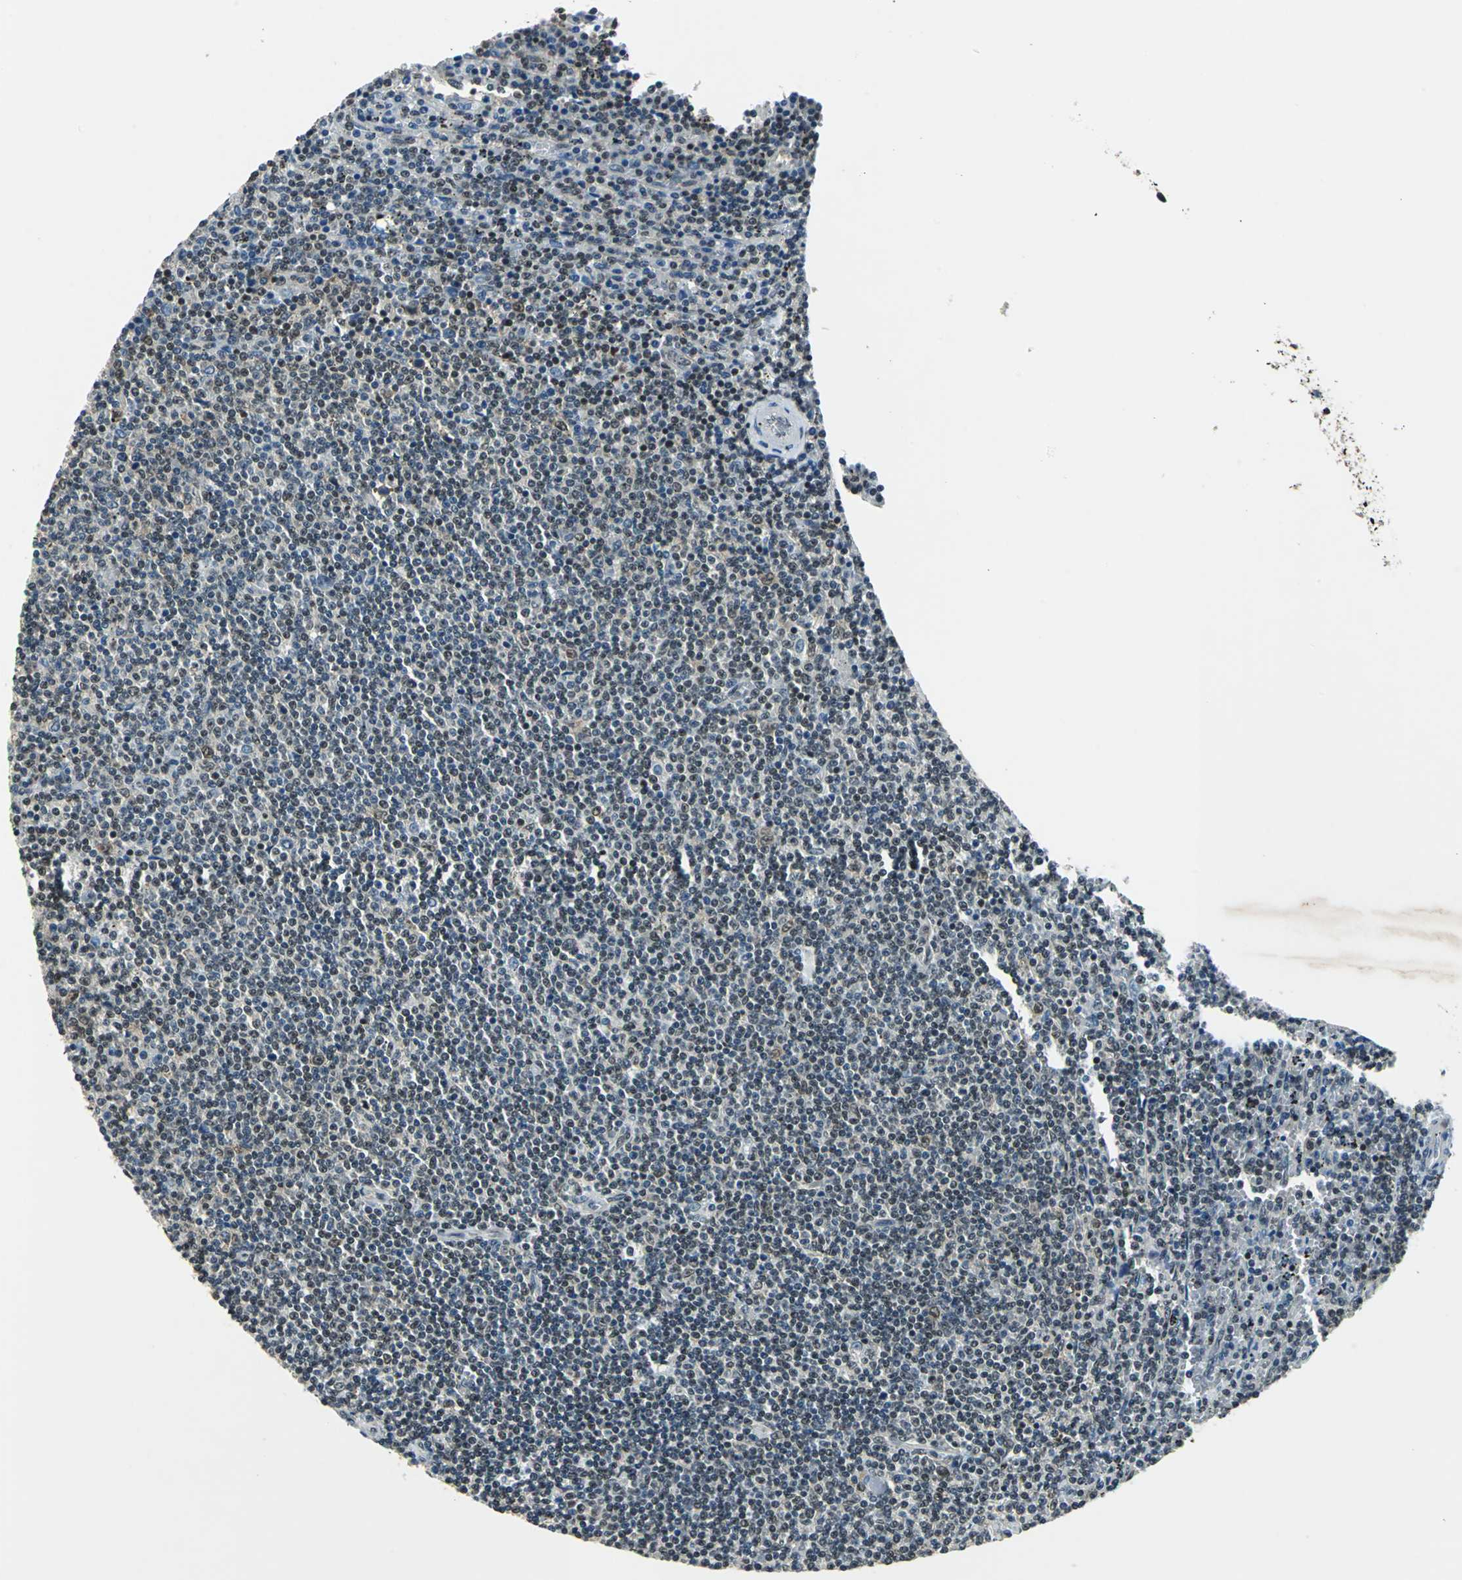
{"staining": {"intensity": "moderate", "quantity": "25%-75%", "location": "nuclear"}, "tissue": "lymphoma", "cell_type": "Tumor cells", "image_type": "cancer", "snomed": [{"axis": "morphology", "description": "Malignant lymphoma, non-Hodgkin's type, Low grade"}, {"axis": "topography", "description": "Spleen"}], "caption": "This image demonstrates low-grade malignant lymphoma, non-Hodgkin's type stained with immunohistochemistry (IHC) to label a protein in brown. The nuclear of tumor cells show moderate positivity for the protein. Nuclei are counter-stained blue.", "gene": "RBM14", "patient": {"sex": "female", "age": 50}}